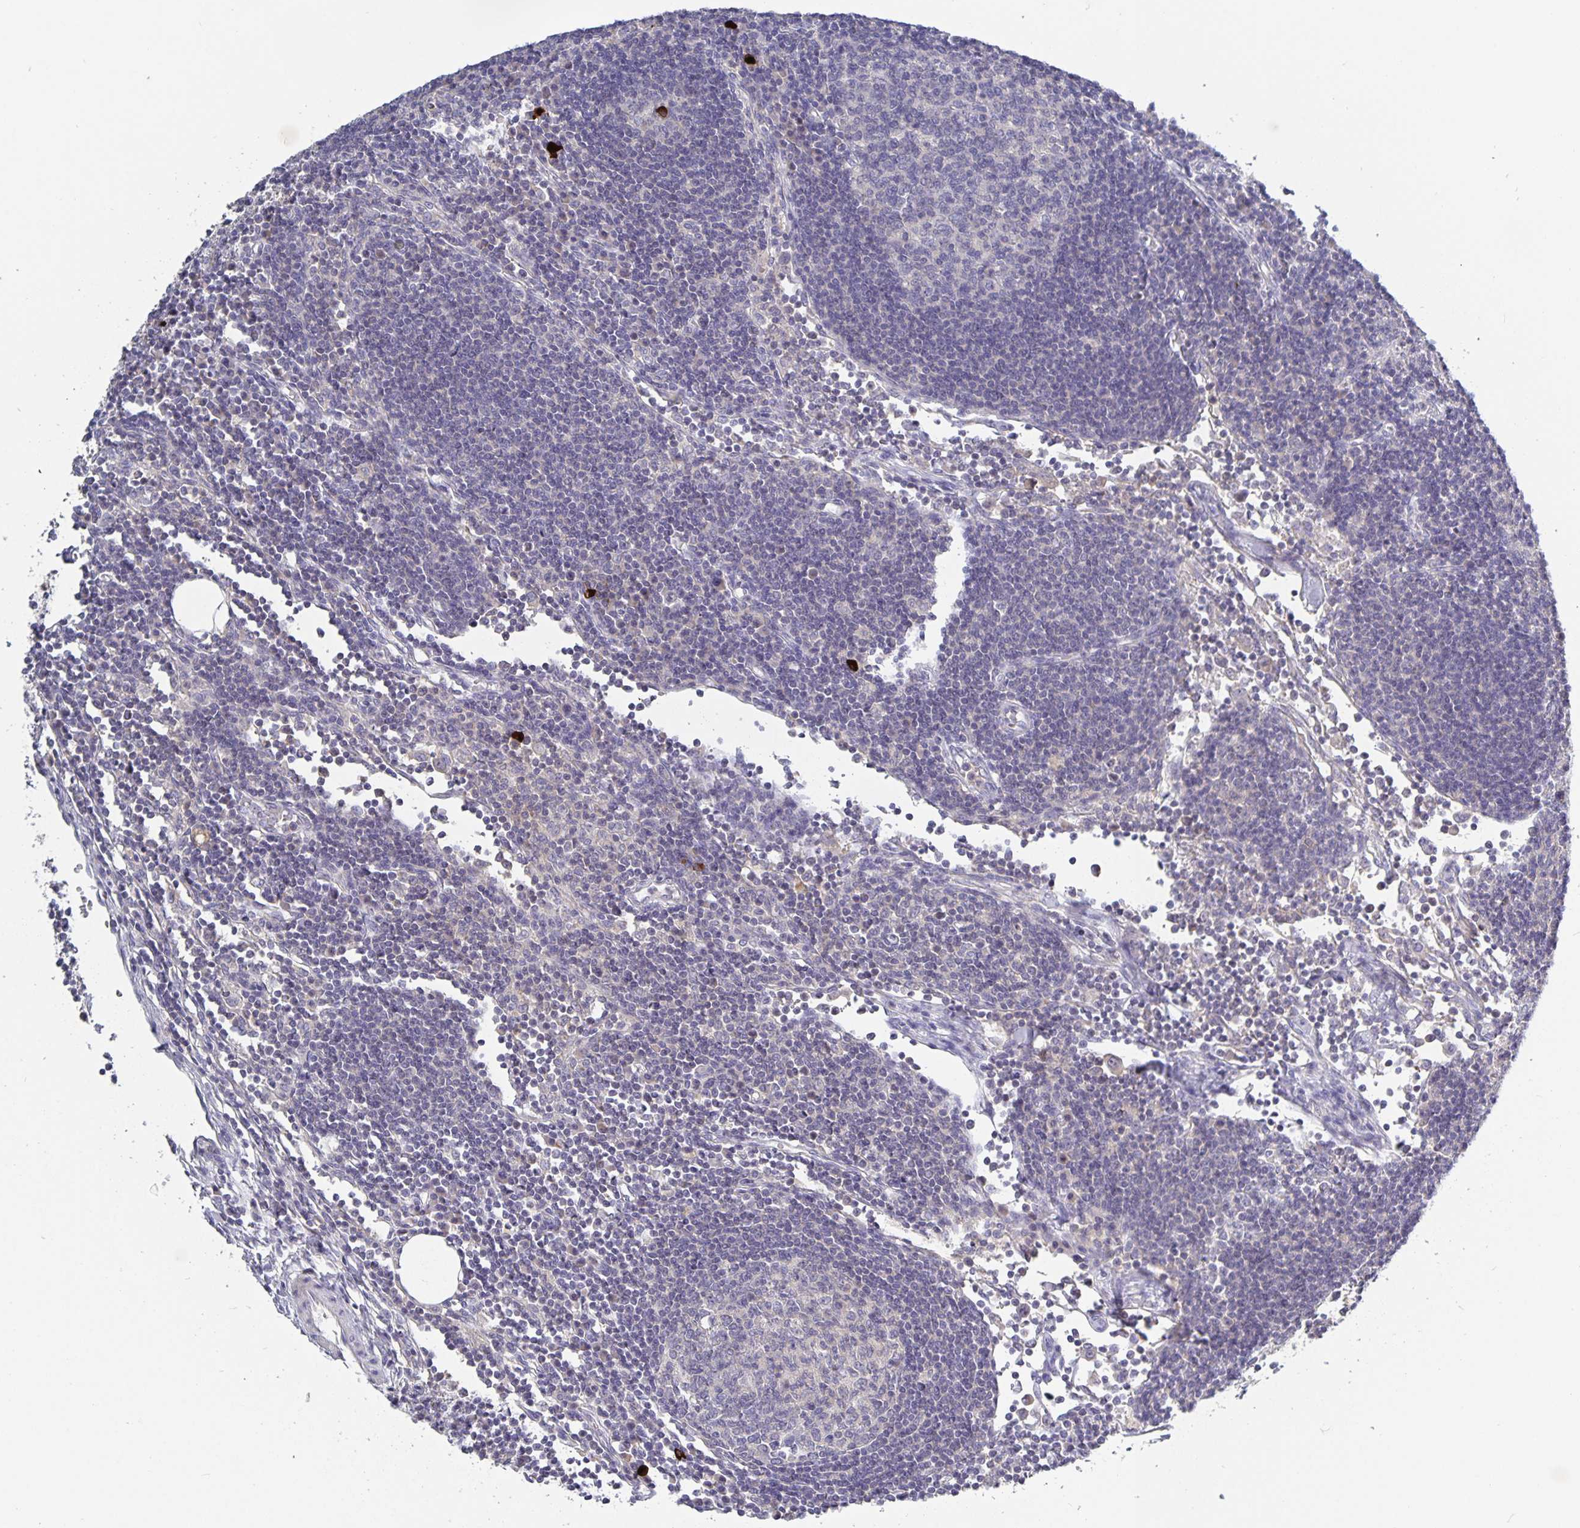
{"staining": {"intensity": "negative", "quantity": "none", "location": "none"}, "tissue": "lymph node", "cell_type": "Germinal center cells", "image_type": "normal", "snomed": [{"axis": "morphology", "description": "Normal tissue, NOS"}, {"axis": "topography", "description": "Lymph node"}], "caption": "Micrograph shows no significant protein staining in germinal center cells of normal lymph node. (DAB IHC, high magnification).", "gene": "GDF15", "patient": {"sex": "male", "age": 67}}